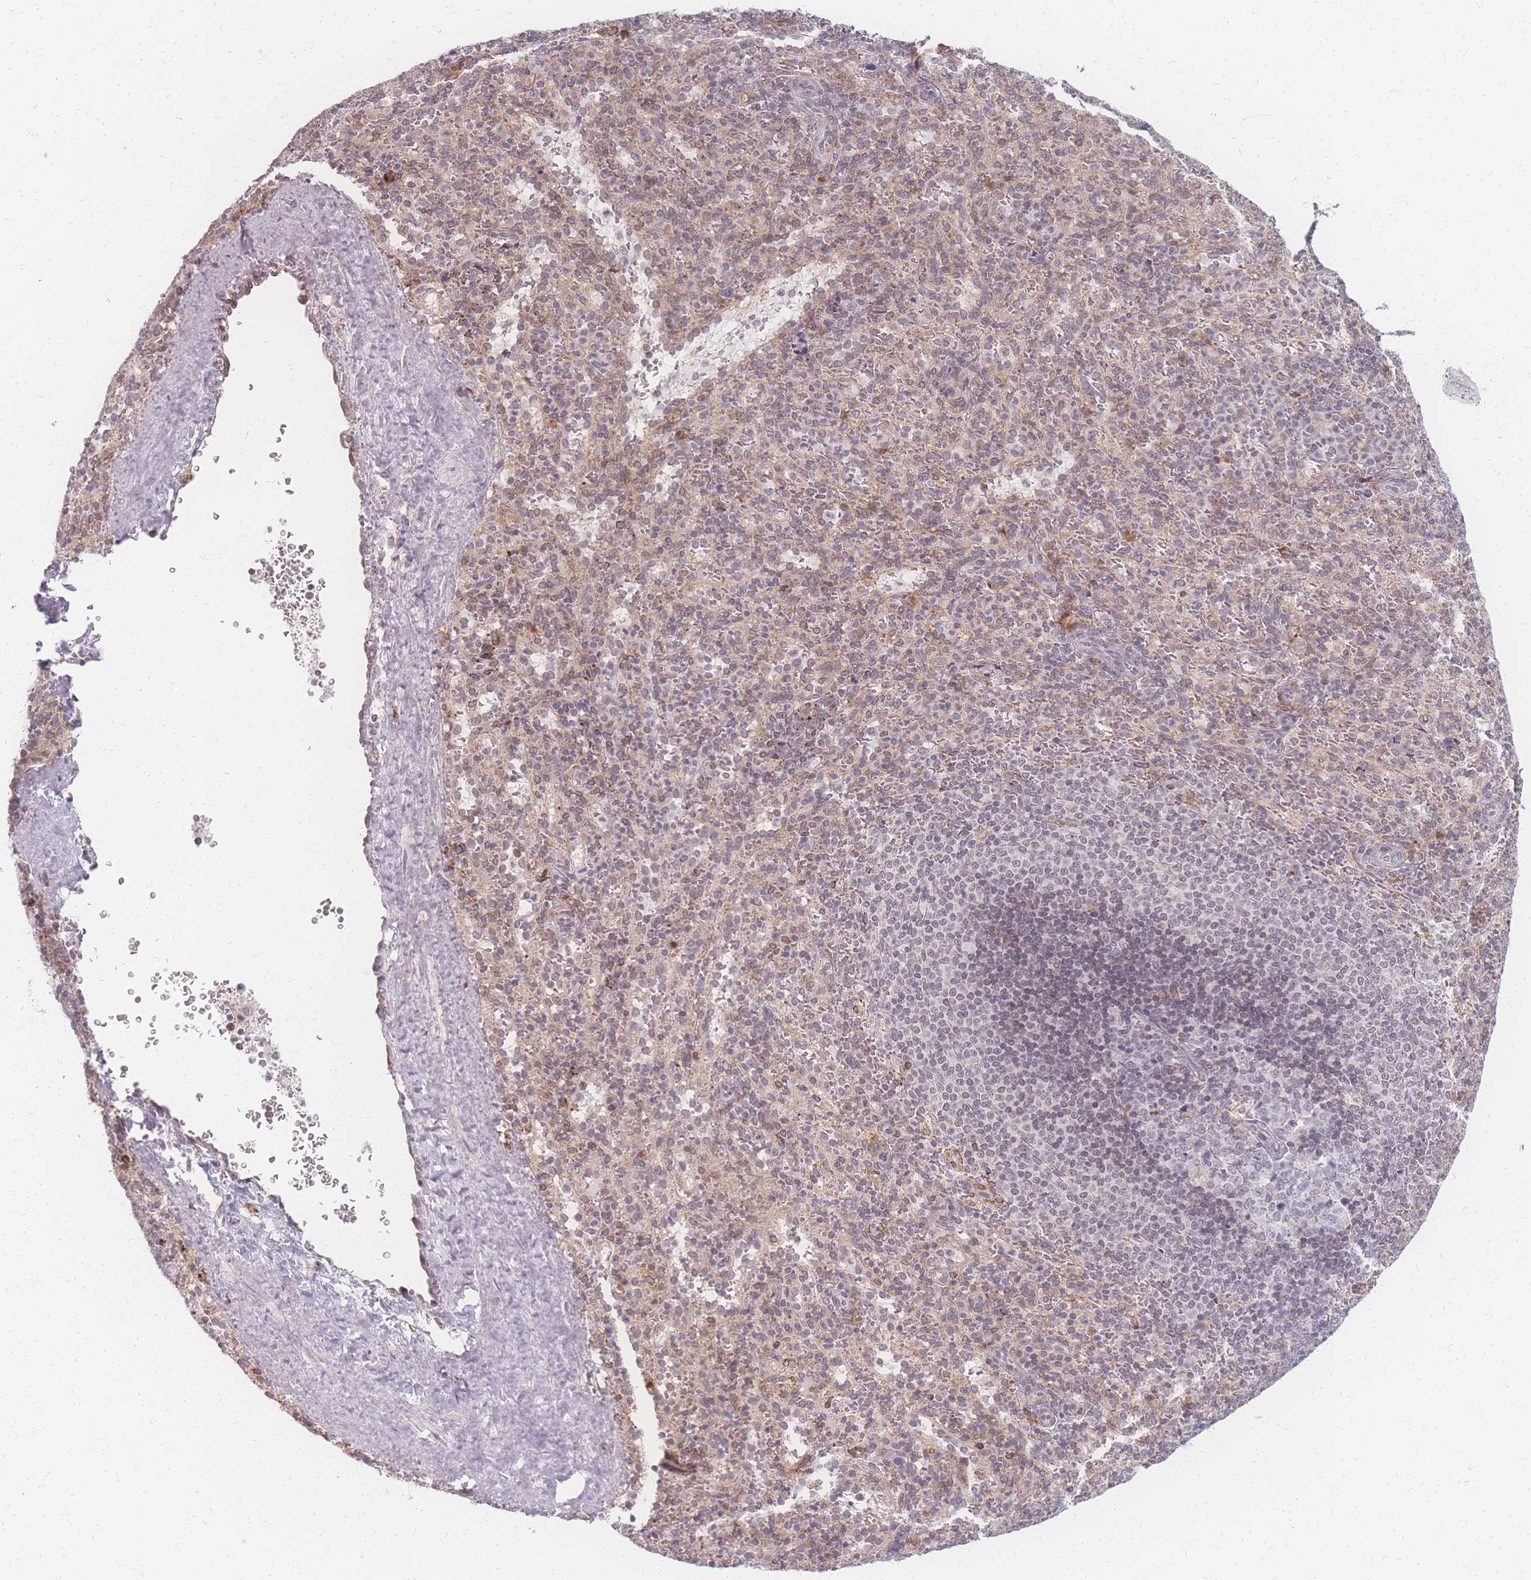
{"staining": {"intensity": "weak", "quantity": "25%-75%", "location": "cytoplasmic/membranous"}, "tissue": "spleen", "cell_type": "Cells in red pulp", "image_type": "normal", "snomed": [{"axis": "morphology", "description": "Normal tissue, NOS"}, {"axis": "topography", "description": "Spleen"}], "caption": "This micrograph displays unremarkable spleen stained with immunohistochemistry (IHC) to label a protein in brown. The cytoplasmic/membranous of cells in red pulp show weak positivity for the protein. Nuclei are counter-stained blue.", "gene": "ZC3H13", "patient": {"sex": "female", "age": 21}}